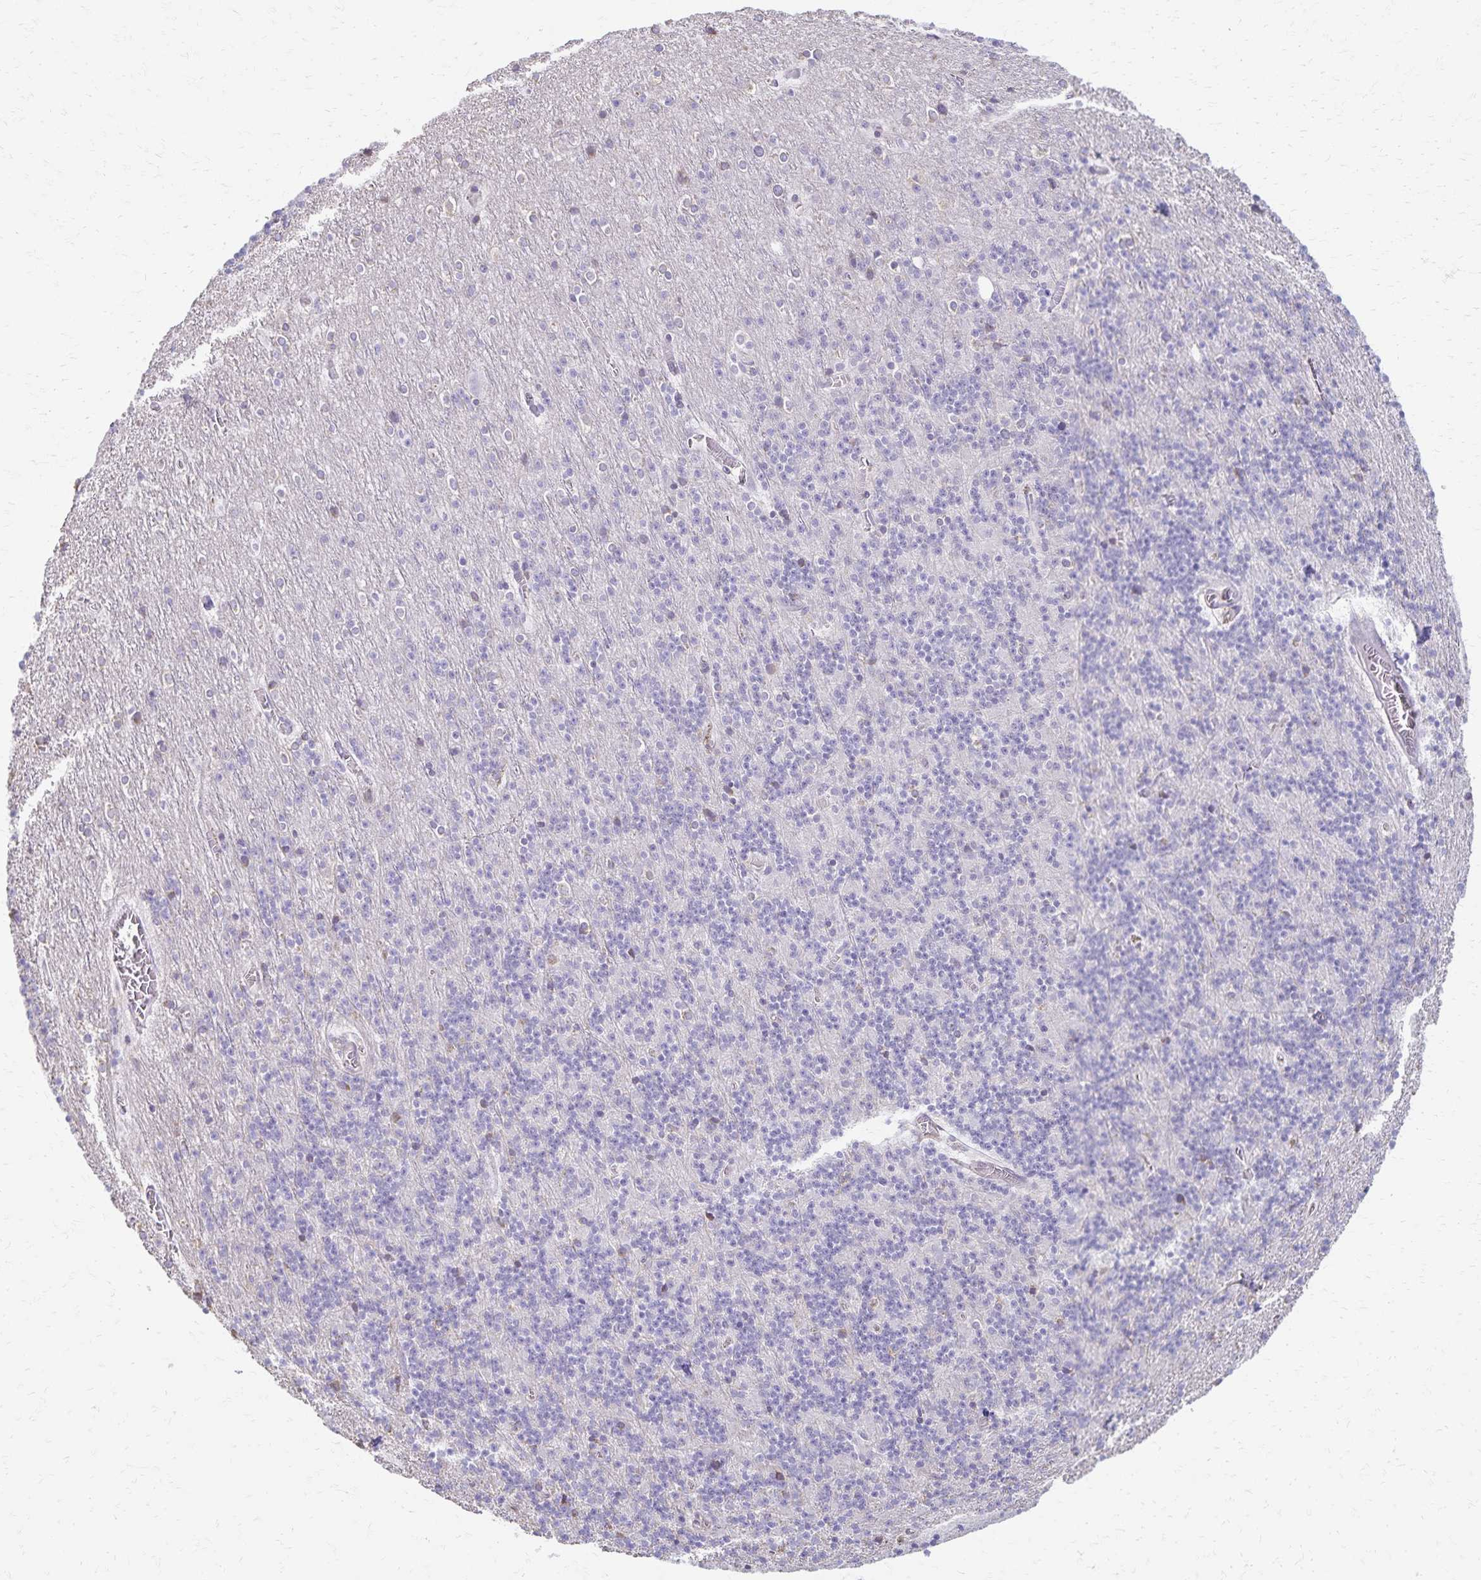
{"staining": {"intensity": "negative", "quantity": "none", "location": "none"}, "tissue": "cerebellum", "cell_type": "Cells in granular layer", "image_type": "normal", "snomed": [{"axis": "morphology", "description": "Normal tissue, NOS"}, {"axis": "topography", "description": "Cerebellum"}], "caption": "Immunohistochemistry histopathology image of normal cerebellum stained for a protein (brown), which displays no expression in cells in granular layer.", "gene": "KISS1", "patient": {"sex": "male", "age": 70}}